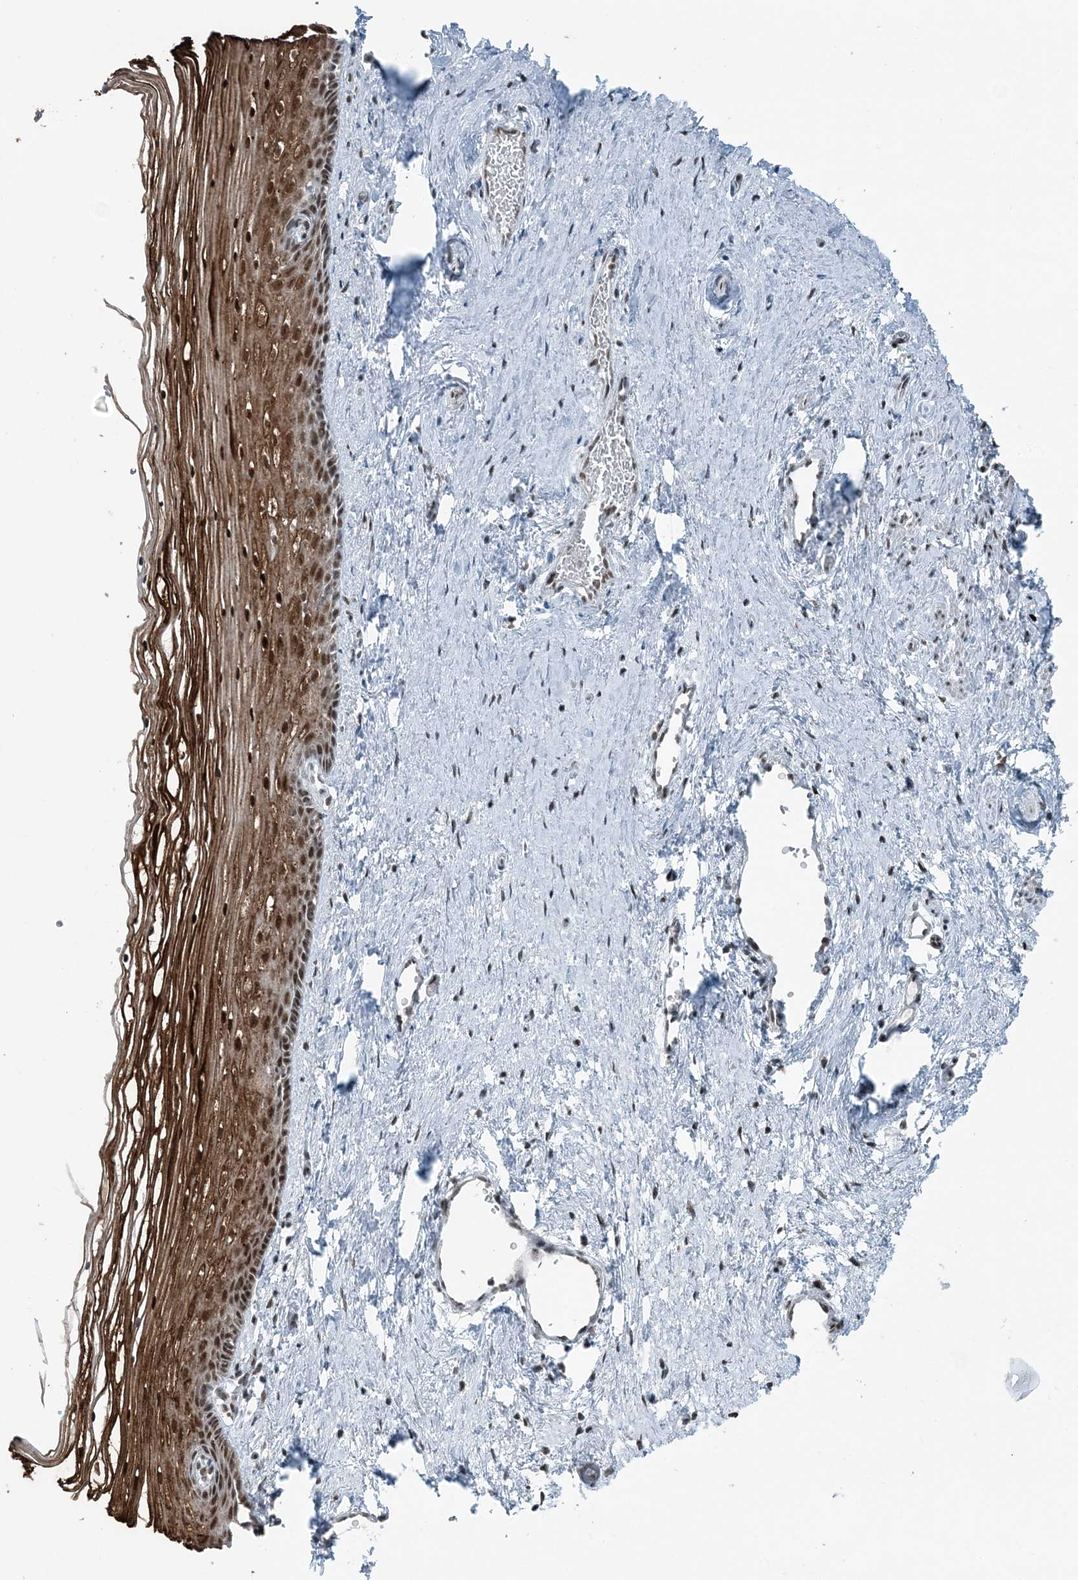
{"staining": {"intensity": "strong", "quantity": ">75%", "location": "cytoplasmic/membranous,nuclear"}, "tissue": "vagina", "cell_type": "Squamous epithelial cells", "image_type": "normal", "snomed": [{"axis": "morphology", "description": "Normal tissue, NOS"}, {"axis": "topography", "description": "Vagina"}], "caption": "Protein expression by immunohistochemistry shows strong cytoplasmic/membranous,nuclear staining in about >75% of squamous epithelial cells in normal vagina.", "gene": "YTHDC1", "patient": {"sex": "female", "age": 46}}